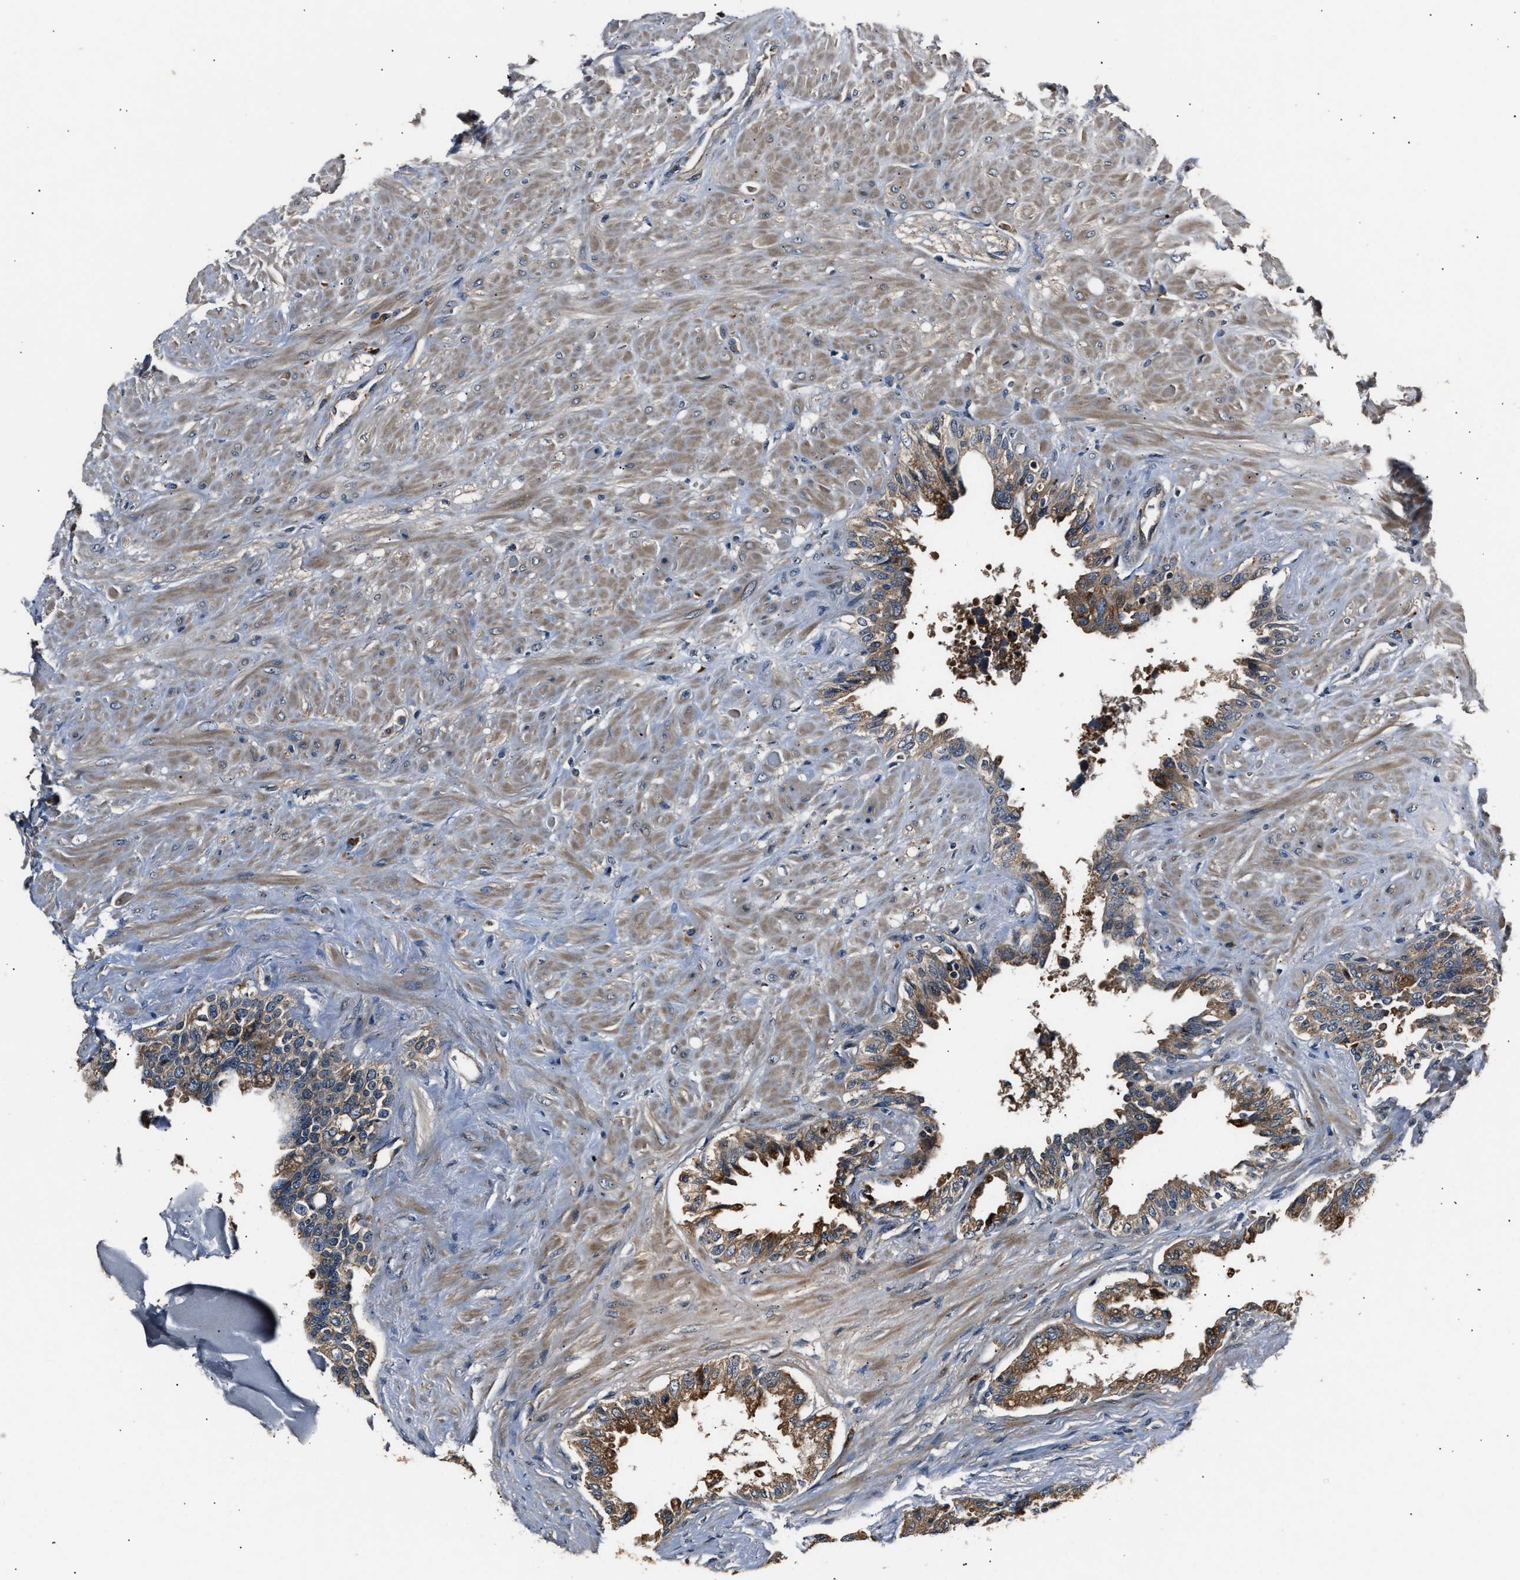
{"staining": {"intensity": "moderate", "quantity": ">75%", "location": "cytoplasmic/membranous"}, "tissue": "seminal vesicle", "cell_type": "Glandular cells", "image_type": "normal", "snomed": [{"axis": "morphology", "description": "Normal tissue, NOS"}, {"axis": "topography", "description": "Seminal veicle"}], "caption": "Immunohistochemical staining of benign seminal vesicle shows moderate cytoplasmic/membranous protein positivity in approximately >75% of glandular cells. (Brightfield microscopy of DAB IHC at high magnification).", "gene": "IMPDH2", "patient": {"sex": "male", "age": 61}}